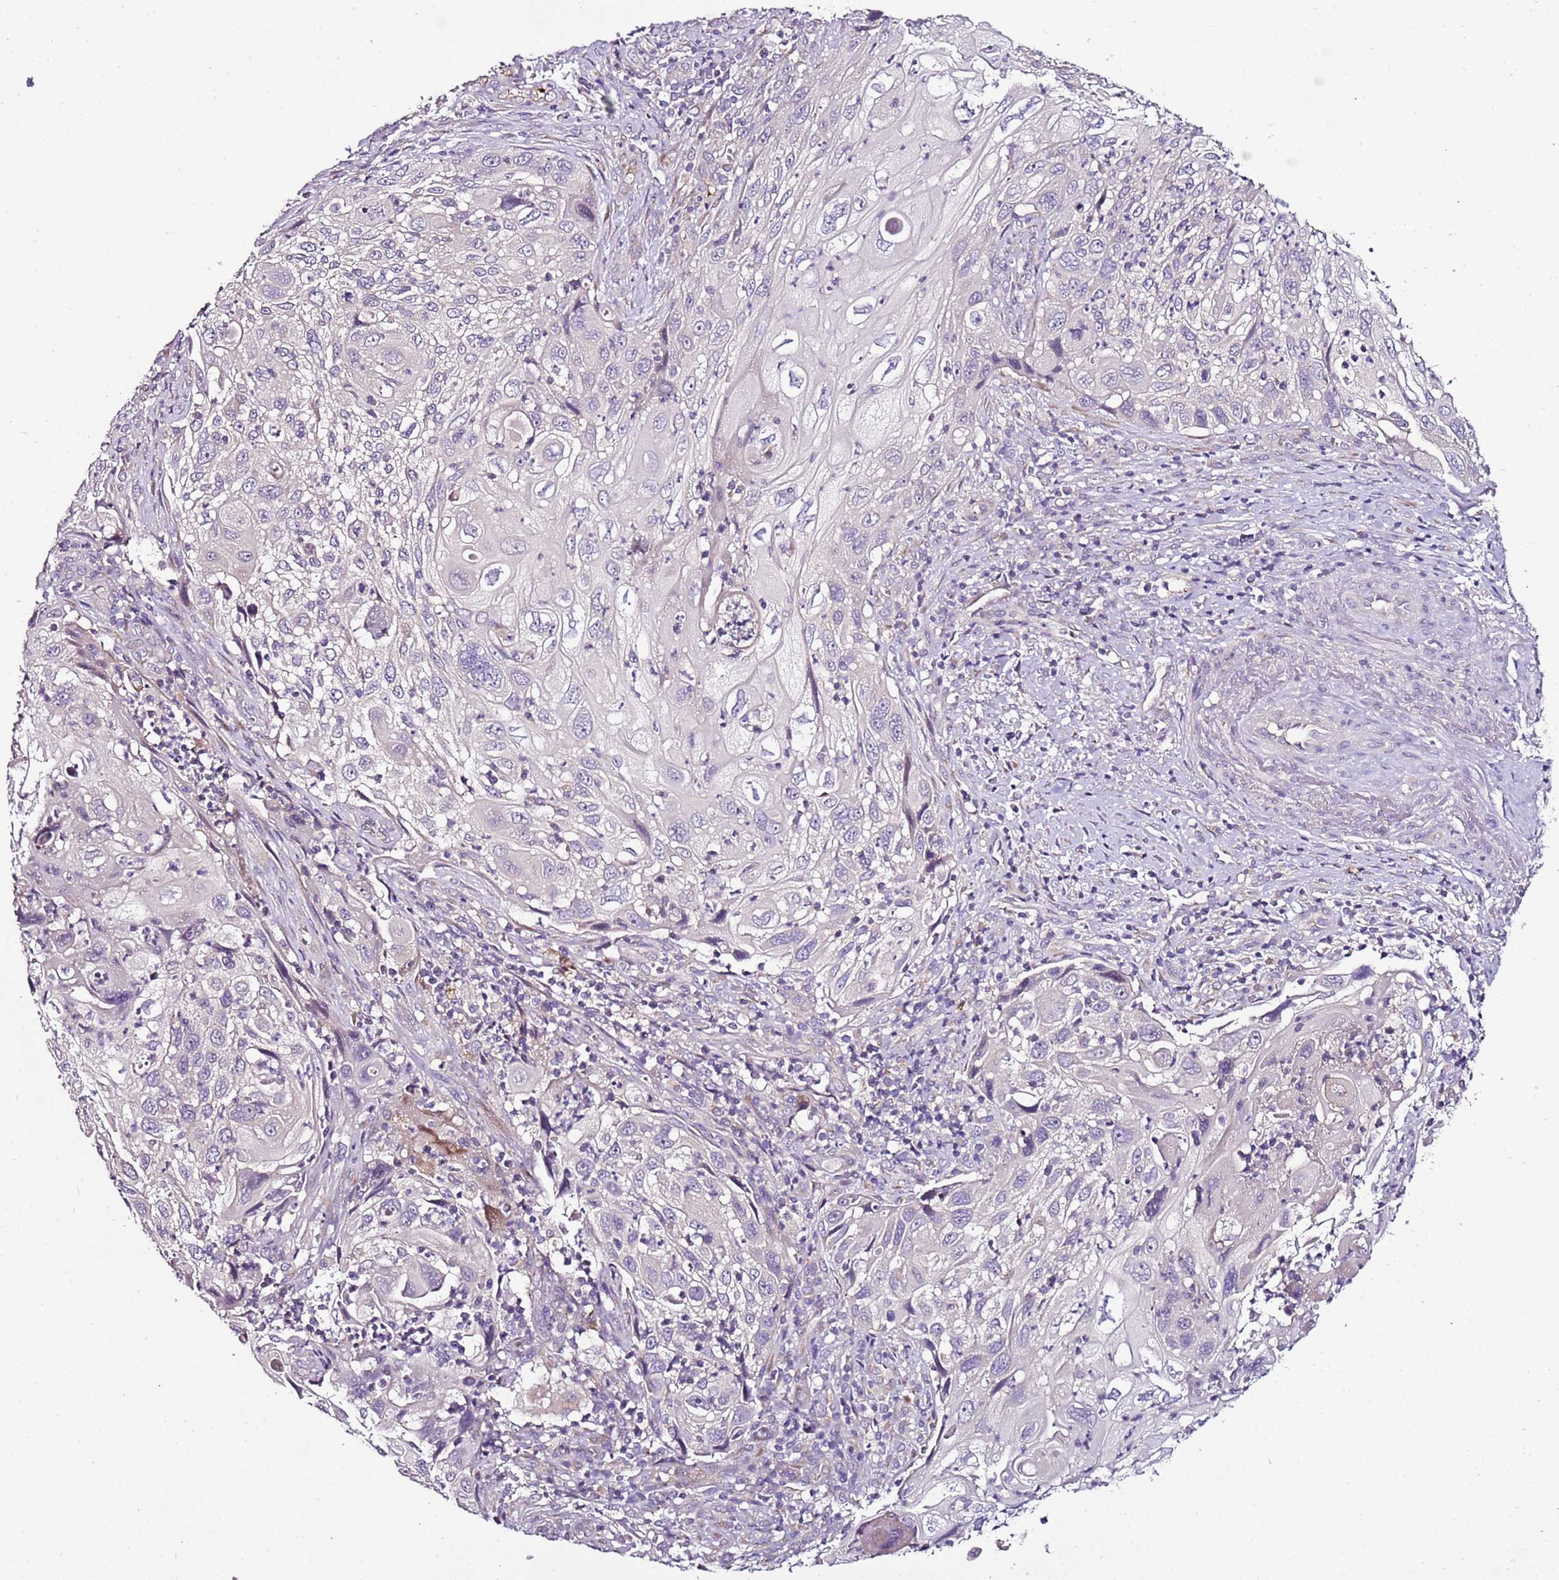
{"staining": {"intensity": "negative", "quantity": "none", "location": "none"}, "tissue": "cervical cancer", "cell_type": "Tumor cells", "image_type": "cancer", "snomed": [{"axis": "morphology", "description": "Squamous cell carcinoma, NOS"}, {"axis": "topography", "description": "Cervix"}], "caption": "Immunohistochemical staining of human cervical cancer (squamous cell carcinoma) shows no significant positivity in tumor cells.", "gene": "FAM20A", "patient": {"sex": "female", "age": 70}}